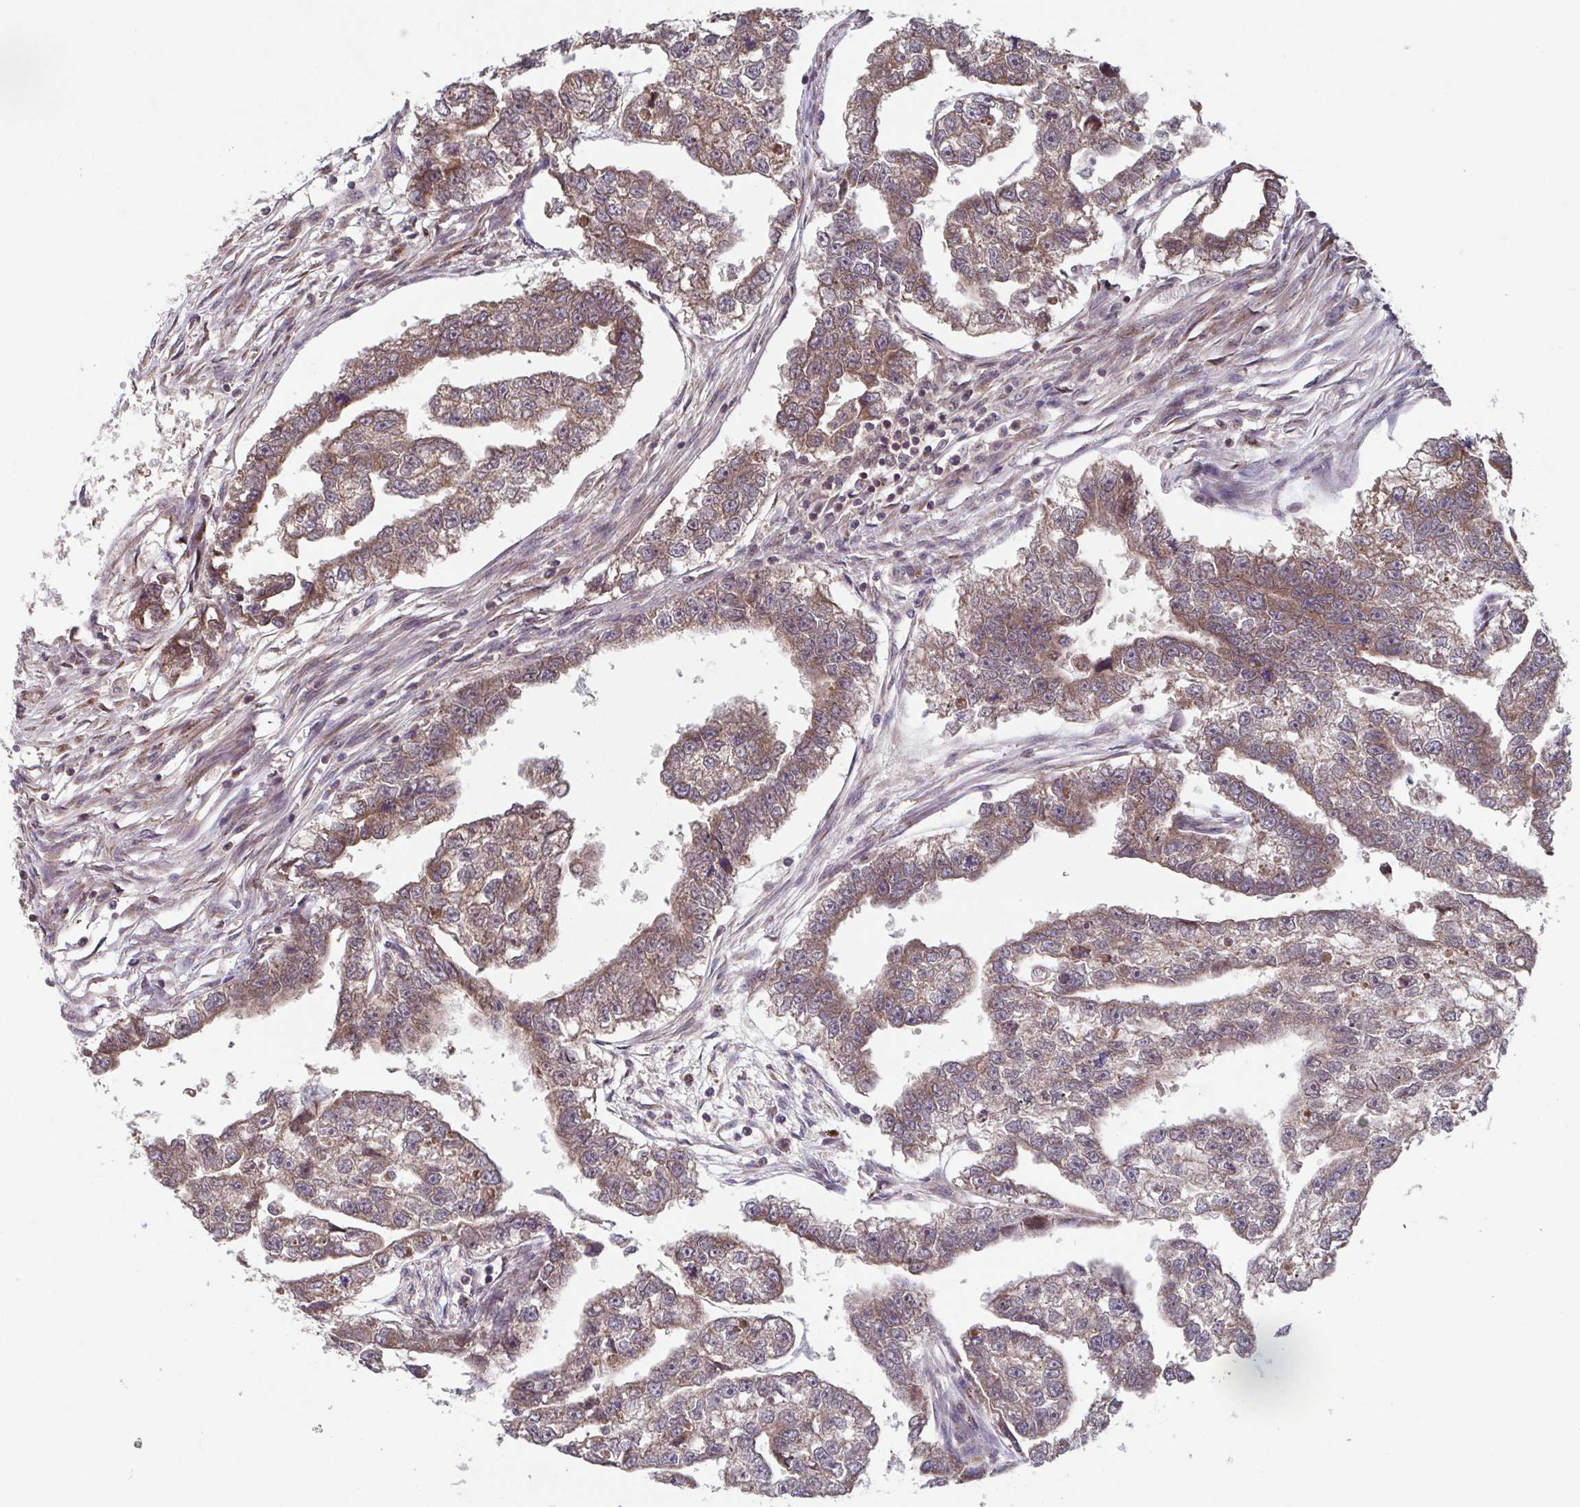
{"staining": {"intensity": "moderate", "quantity": "25%-75%", "location": "cytoplasmic/membranous"}, "tissue": "testis cancer", "cell_type": "Tumor cells", "image_type": "cancer", "snomed": [{"axis": "morphology", "description": "Carcinoma, Embryonal, NOS"}, {"axis": "morphology", "description": "Teratoma, malignant, NOS"}, {"axis": "topography", "description": "Testis"}], "caption": "Protein staining of testis teratoma (malignant) tissue reveals moderate cytoplasmic/membranous positivity in approximately 25%-75% of tumor cells.", "gene": "COPB1", "patient": {"sex": "male", "age": 44}}